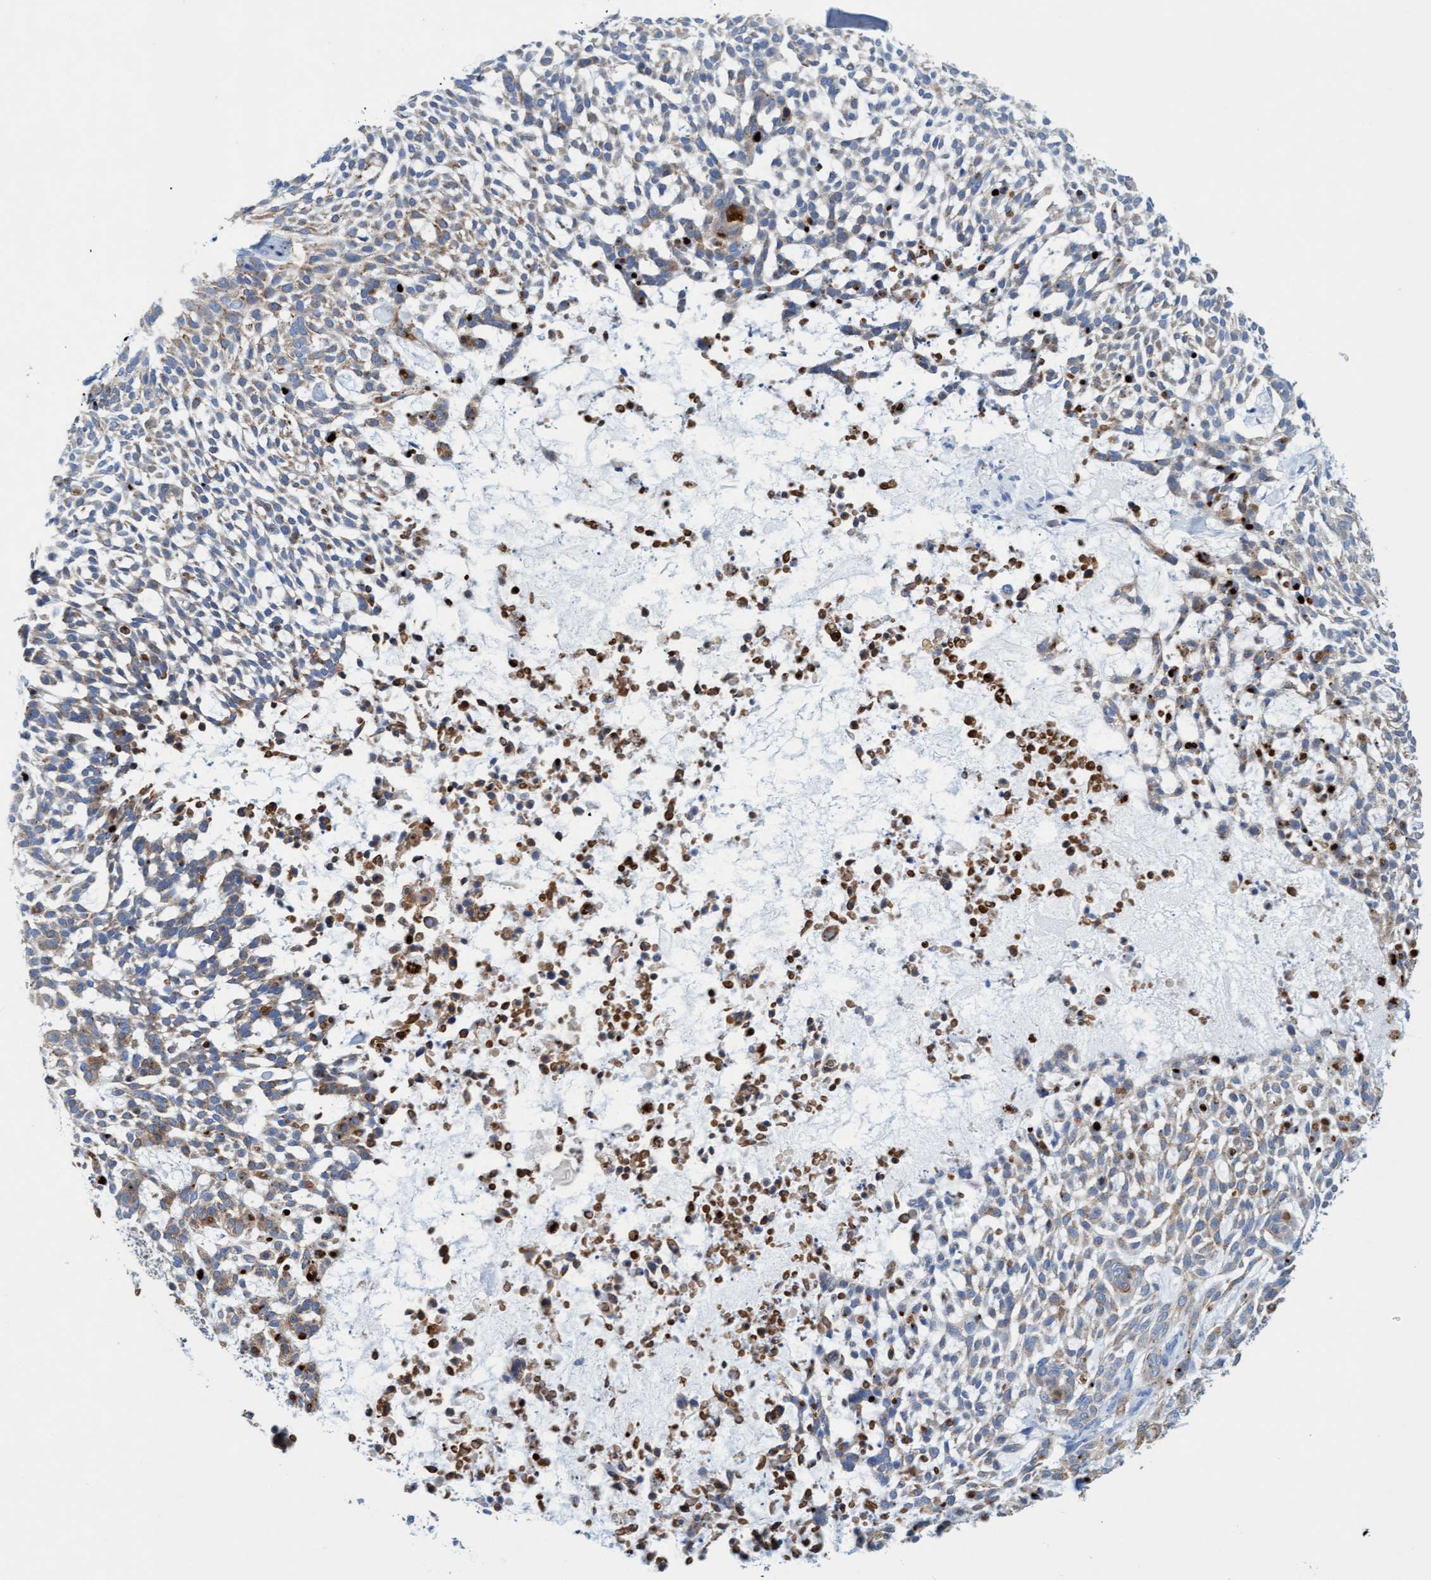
{"staining": {"intensity": "weak", "quantity": "<25%", "location": "cytoplasmic/membranous"}, "tissue": "skin cancer", "cell_type": "Tumor cells", "image_type": "cancer", "snomed": [{"axis": "morphology", "description": "Basal cell carcinoma"}, {"axis": "topography", "description": "Skin"}], "caption": "Micrograph shows no protein expression in tumor cells of skin cancer (basal cell carcinoma) tissue.", "gene": "SGSH", "patient": {"sex": "female", "age": 64}}